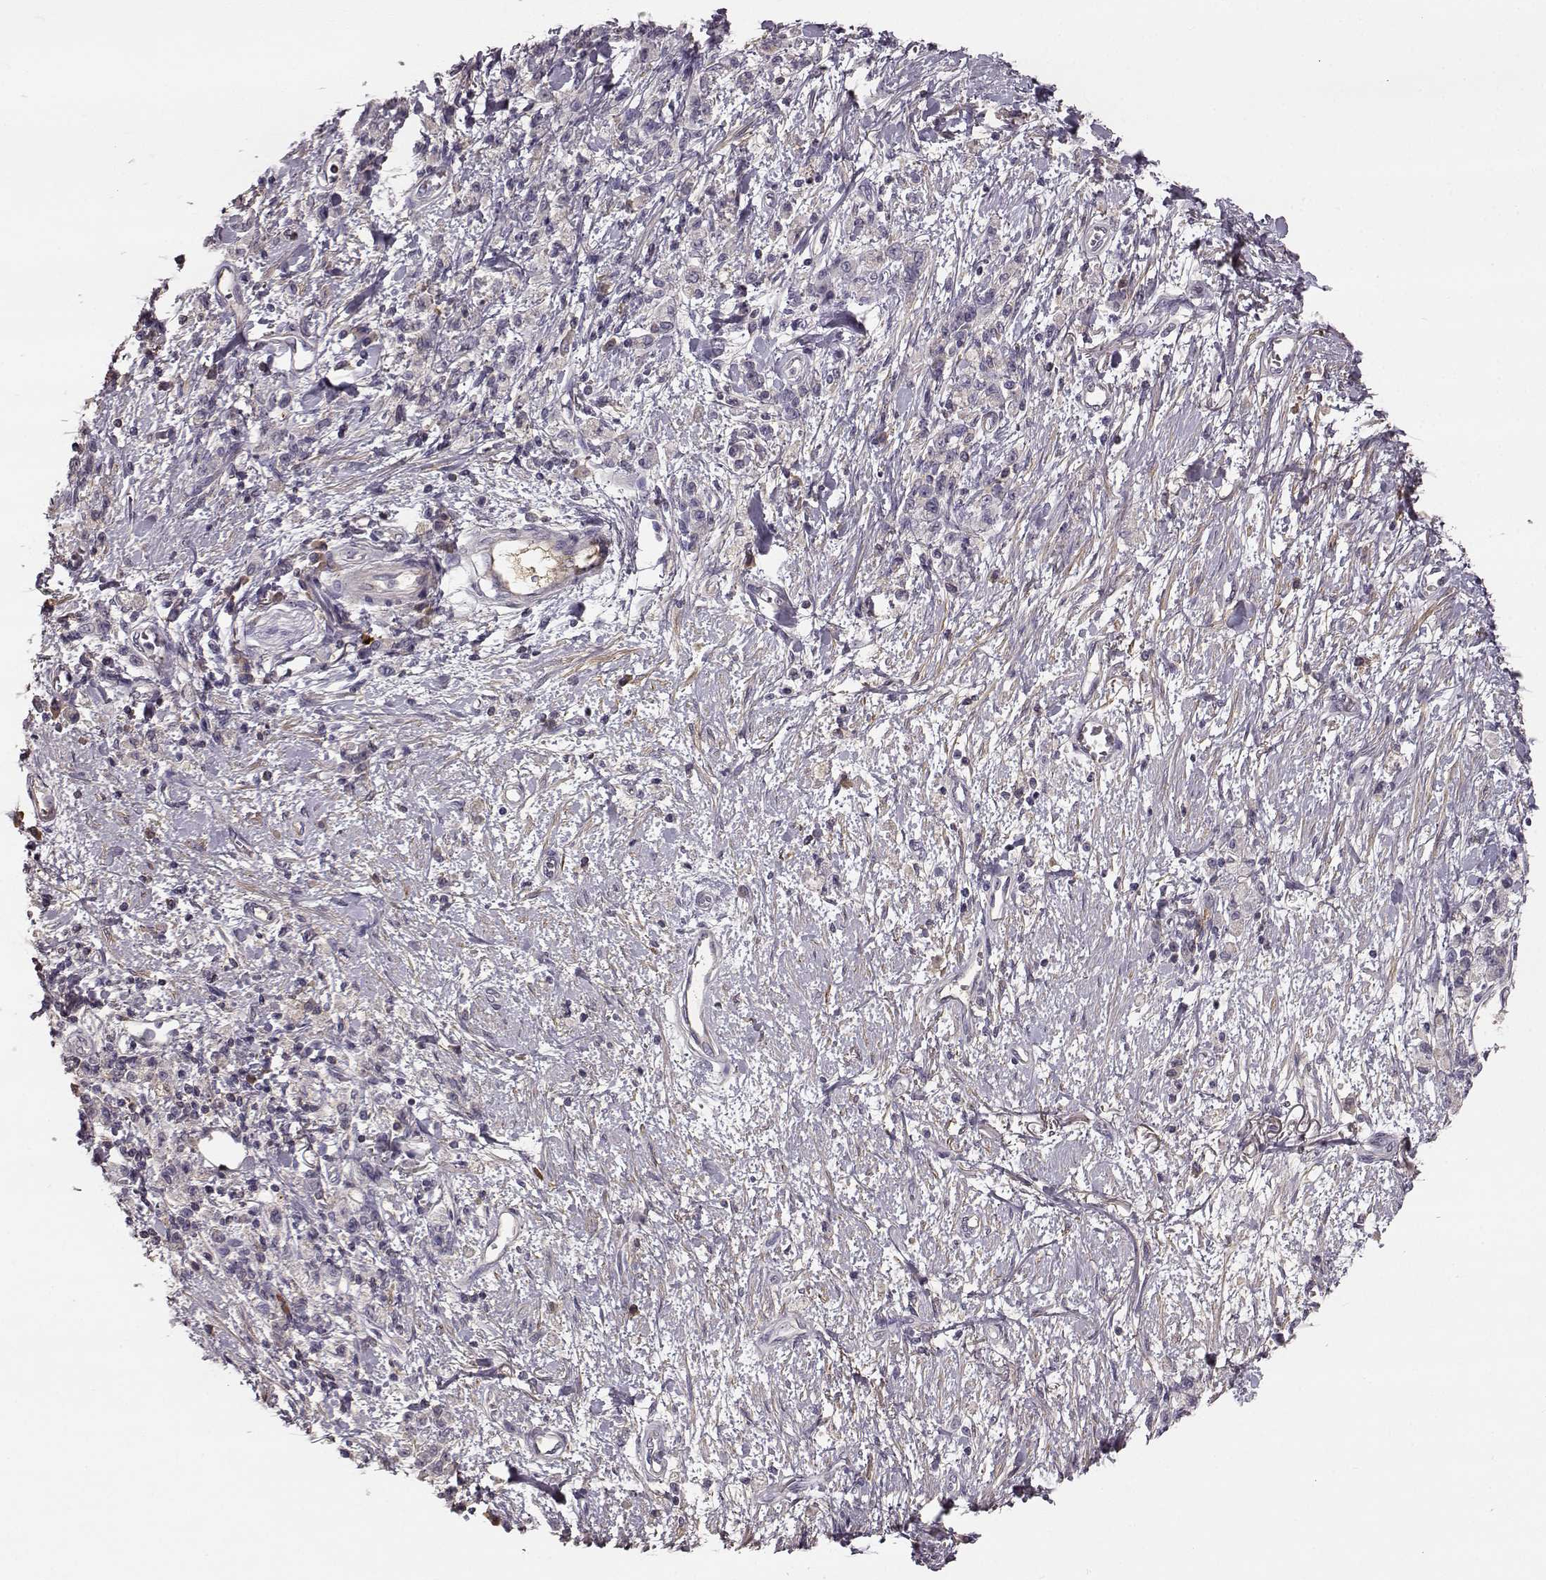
{"staining": {"intensity": "negative", "quantity": "none", "location": "none"}, "tissue": "stomach cancer", "cell_type": "Tumor cells", "image_type": "cancer", "snomed": [{"axis": "morphology", "description": "Adenocarcinoma, NOS"}, {"axis": "topography", "description": "Stomach"}], "caption": "Image shows no protein expression in tumor cells of stomach cancer tissue.", "gene": "YJEFN3", "patient": {"sex": "male", "age": 77}}